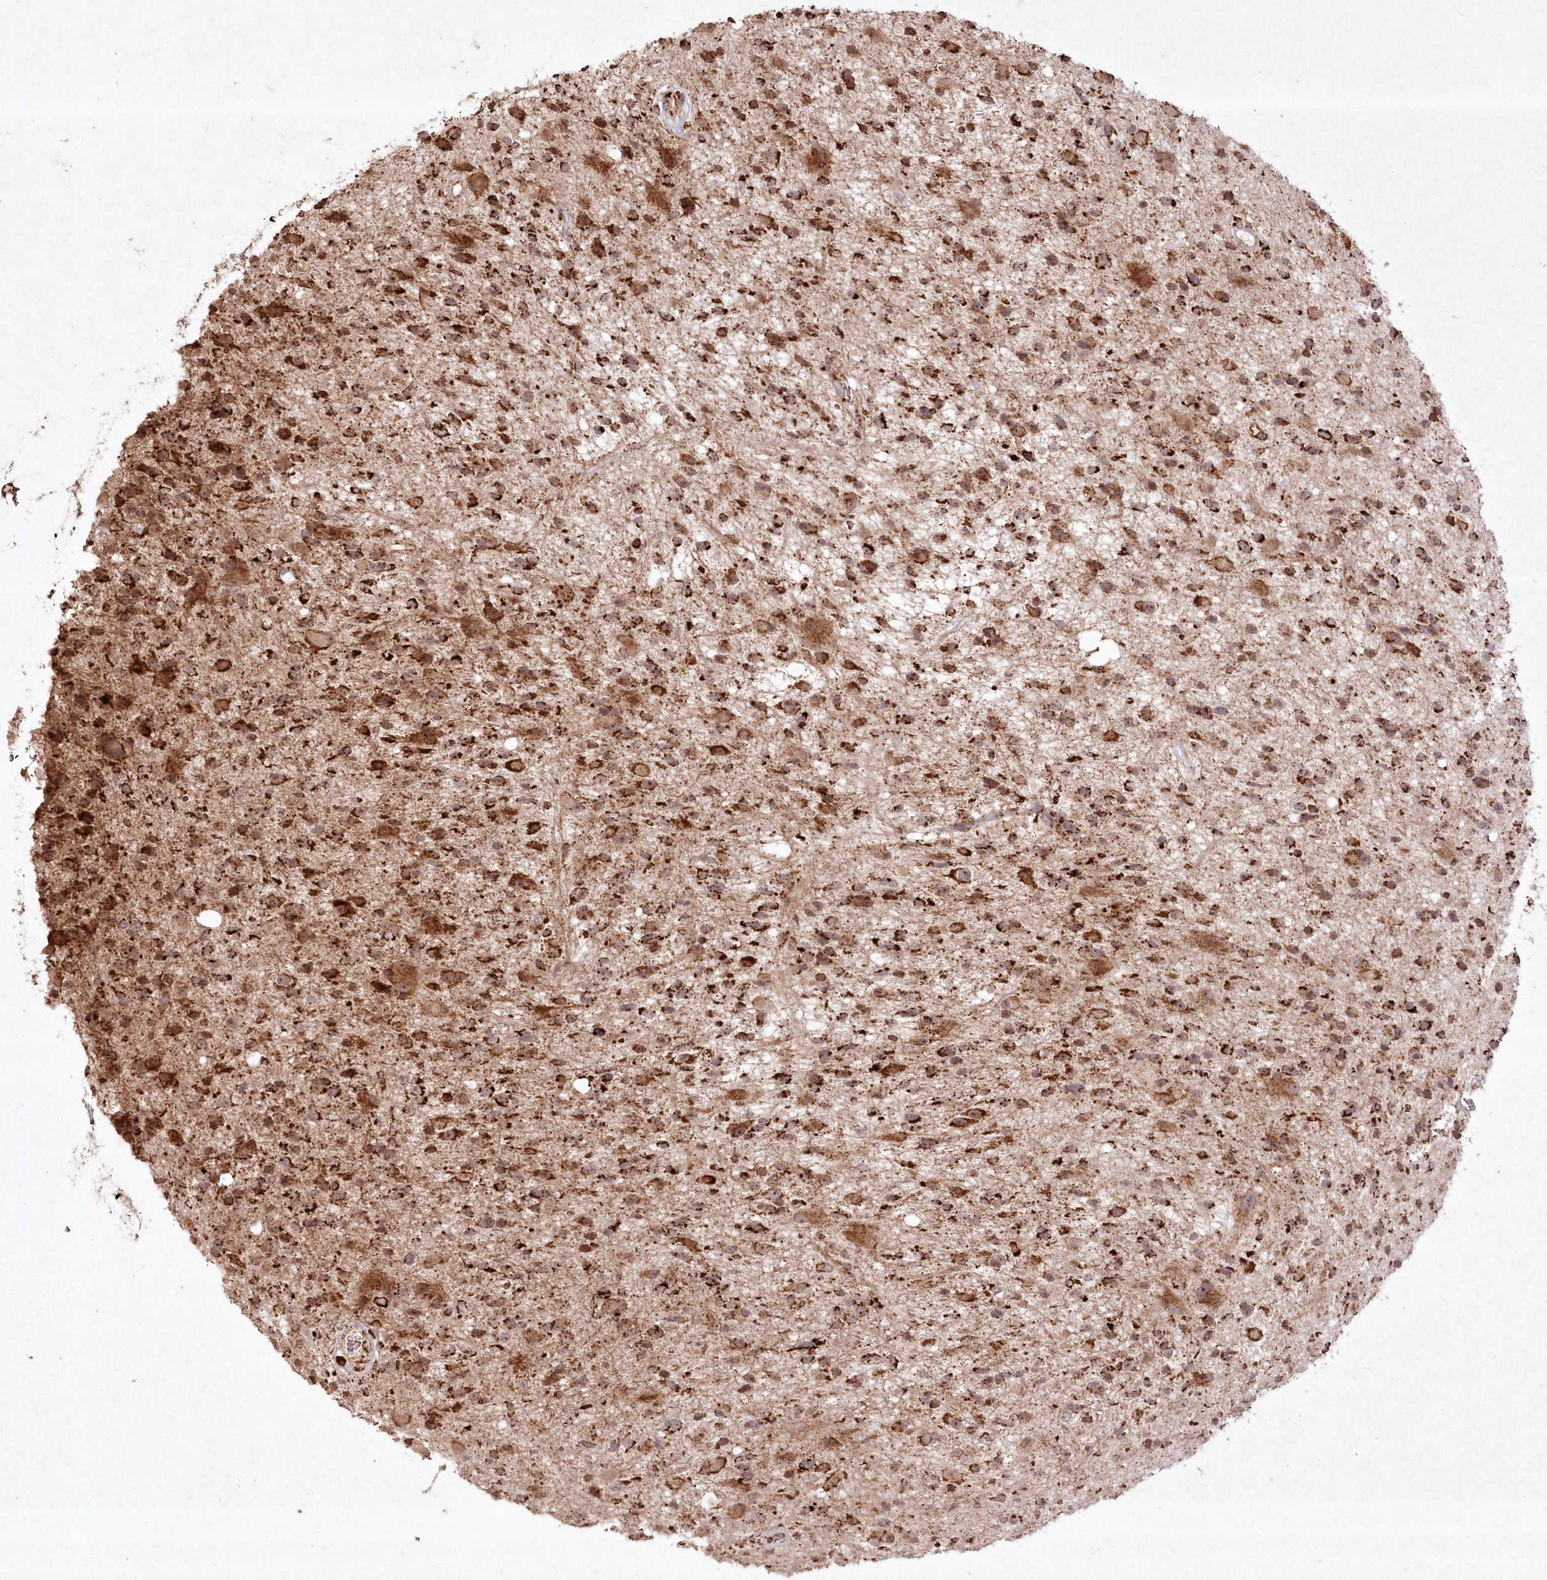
{"staining": {"intensity": "strong", "quantity": ">75%", "location": "cytoplasmic/membranous"}, "tissue": "glioma", "cell_type": "Tumor cells", "image_type": "cancer", "snomed": [{"axis": "morphology", "description": "Glioma, malignant, High grade"}, {"axis": "topography", "description": "Brain"}], "caption": "Protein analysis of glioma tissue reveals strong cytoplasmic/membranous staining in approximately >75% of tumor cells.", "gene": "LRPPRC", "patient": {"sex": "male", "age": 33}}